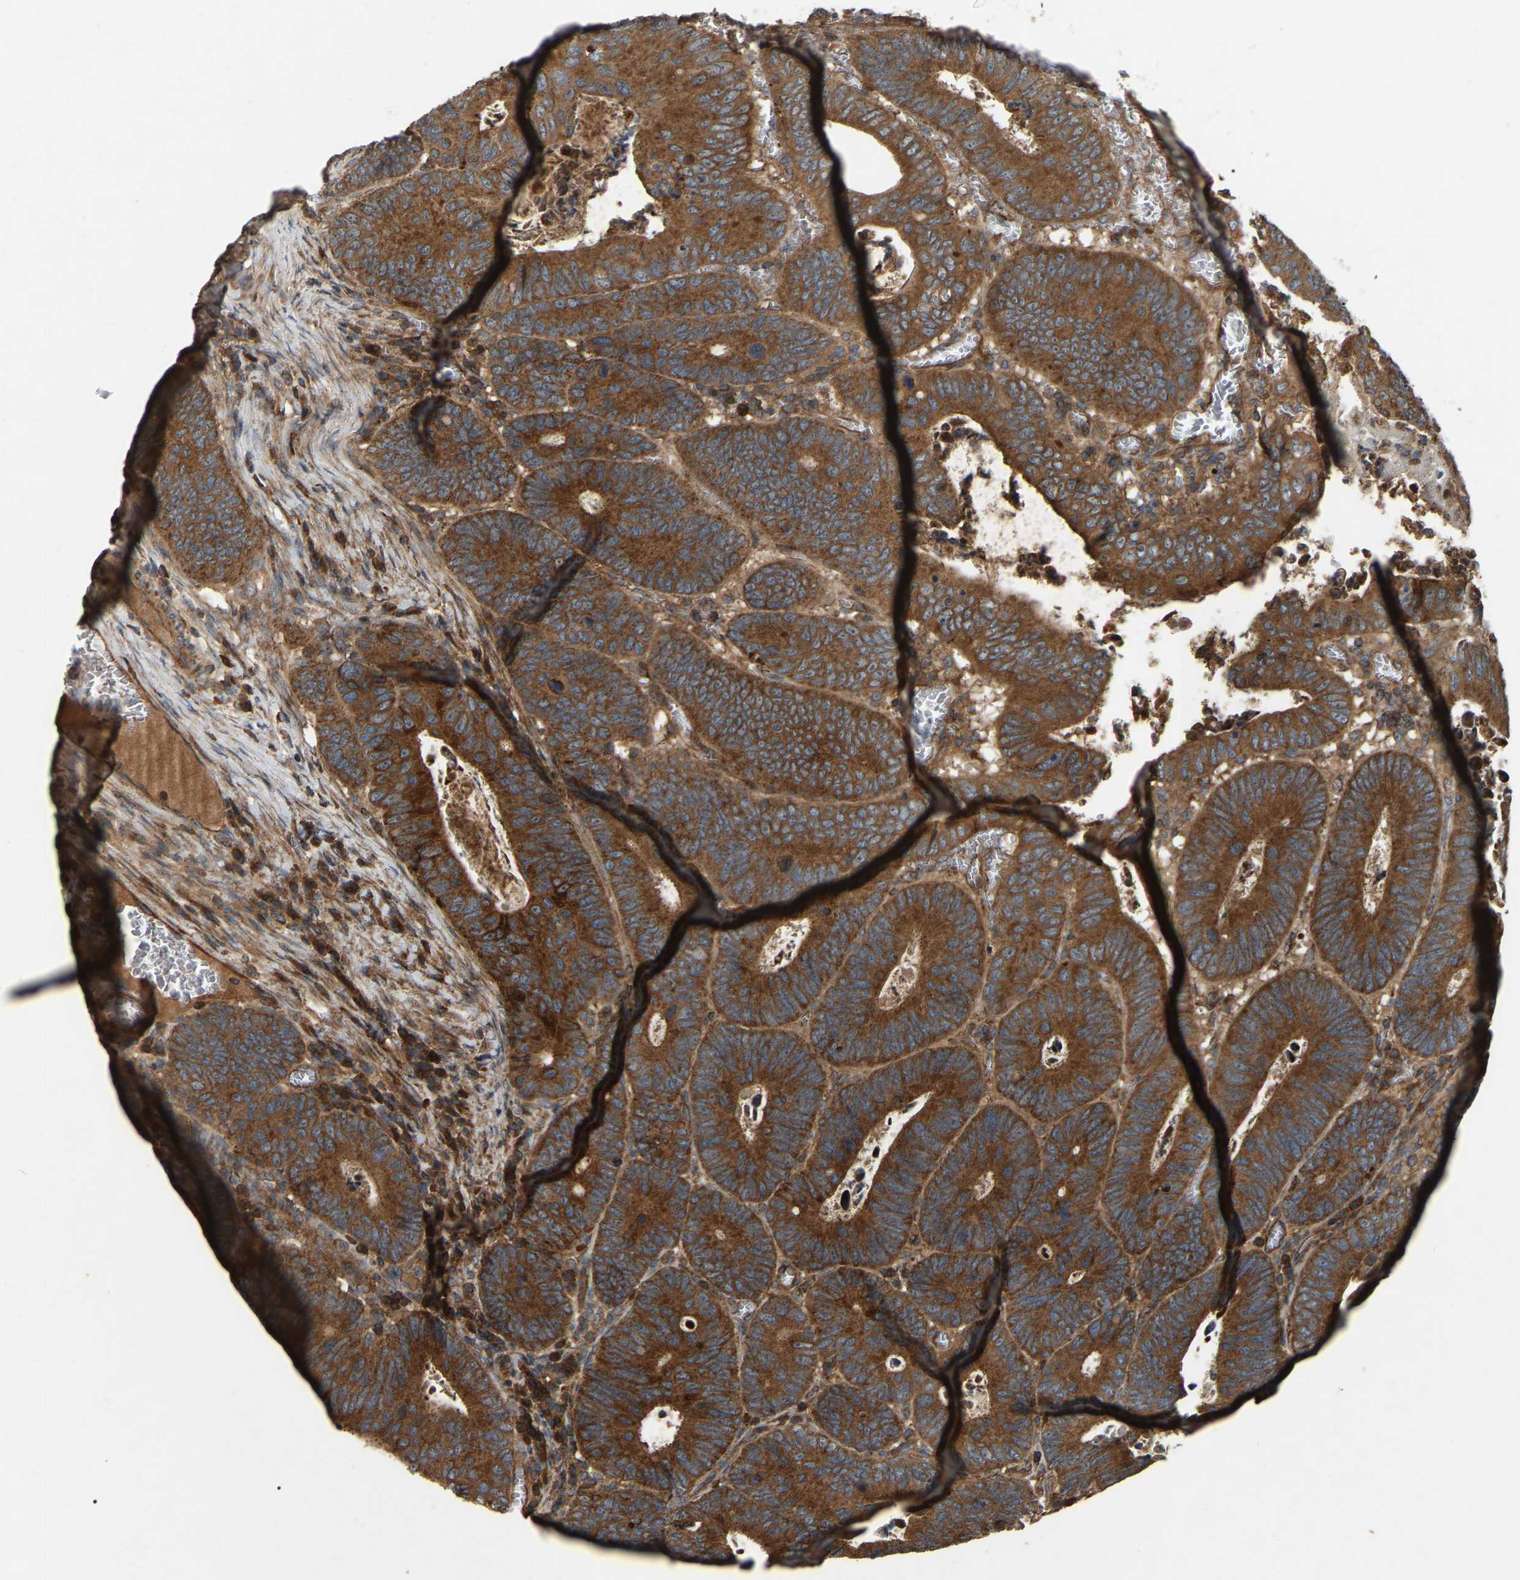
{"staining": {"intensity": "strong", "quantity": ">75%", "location": "cytoplasmic/membranous"}, "tissue": "colorectal cancer", "cell_type": "Tumor cells", "image_type": "cancer", "snomed": [{"axis": "morphology", "description": "Inflammation, NOS"}, {"axis": "morphology", "description": "Adenocarcinoma, NOS"}, {"axis": "topography", "description": "Colon"}], "caption": "An IHC image of neoplastic tissue is shown. Protein staining in brown labels strong cytoplasmic/membranous positivity in colorectal cancer within tumor cells.", "gene": "SAMD9L", "patient": {"sex": "male", "age": 72}}